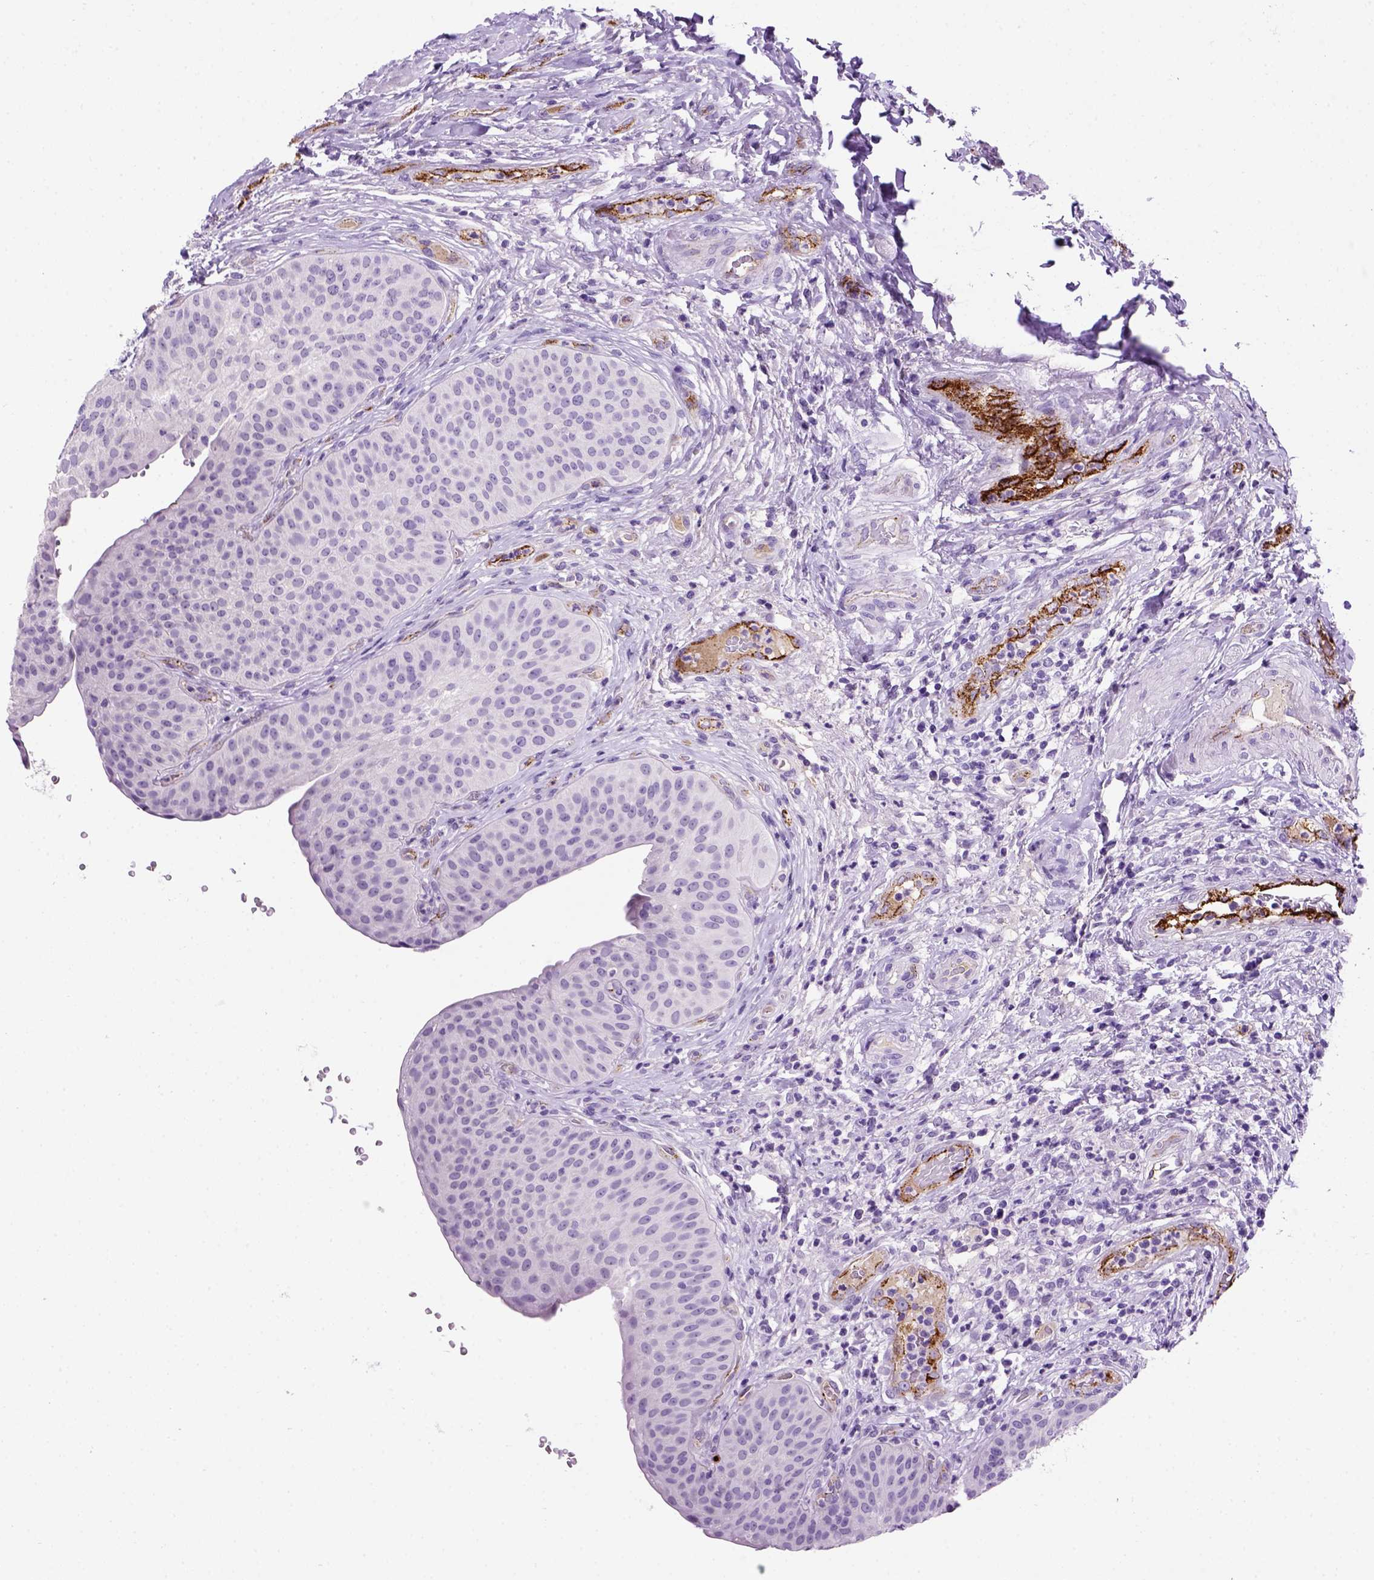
{"staining": {"intensity": "negative", "quantity": "none", "location": "none"}, "tissue": "urinary bladder", "cell_type": "Urothelial cells", "image_type": "normal", "snomed": [{"axis": "morphology", "description": "Normal tissue, NOS"}, {"axis": "topography", "description": "Urinary bladder"}], "caption": "Photomicrograph shows no protein staining in urothelial cells of normal urinary bladder. The staining is performed using DAB brown chromogen with nuclei counter-stained in using hematoxylin.", "gene": "VWF", "patient": {"sex": "male", "age": 66}}